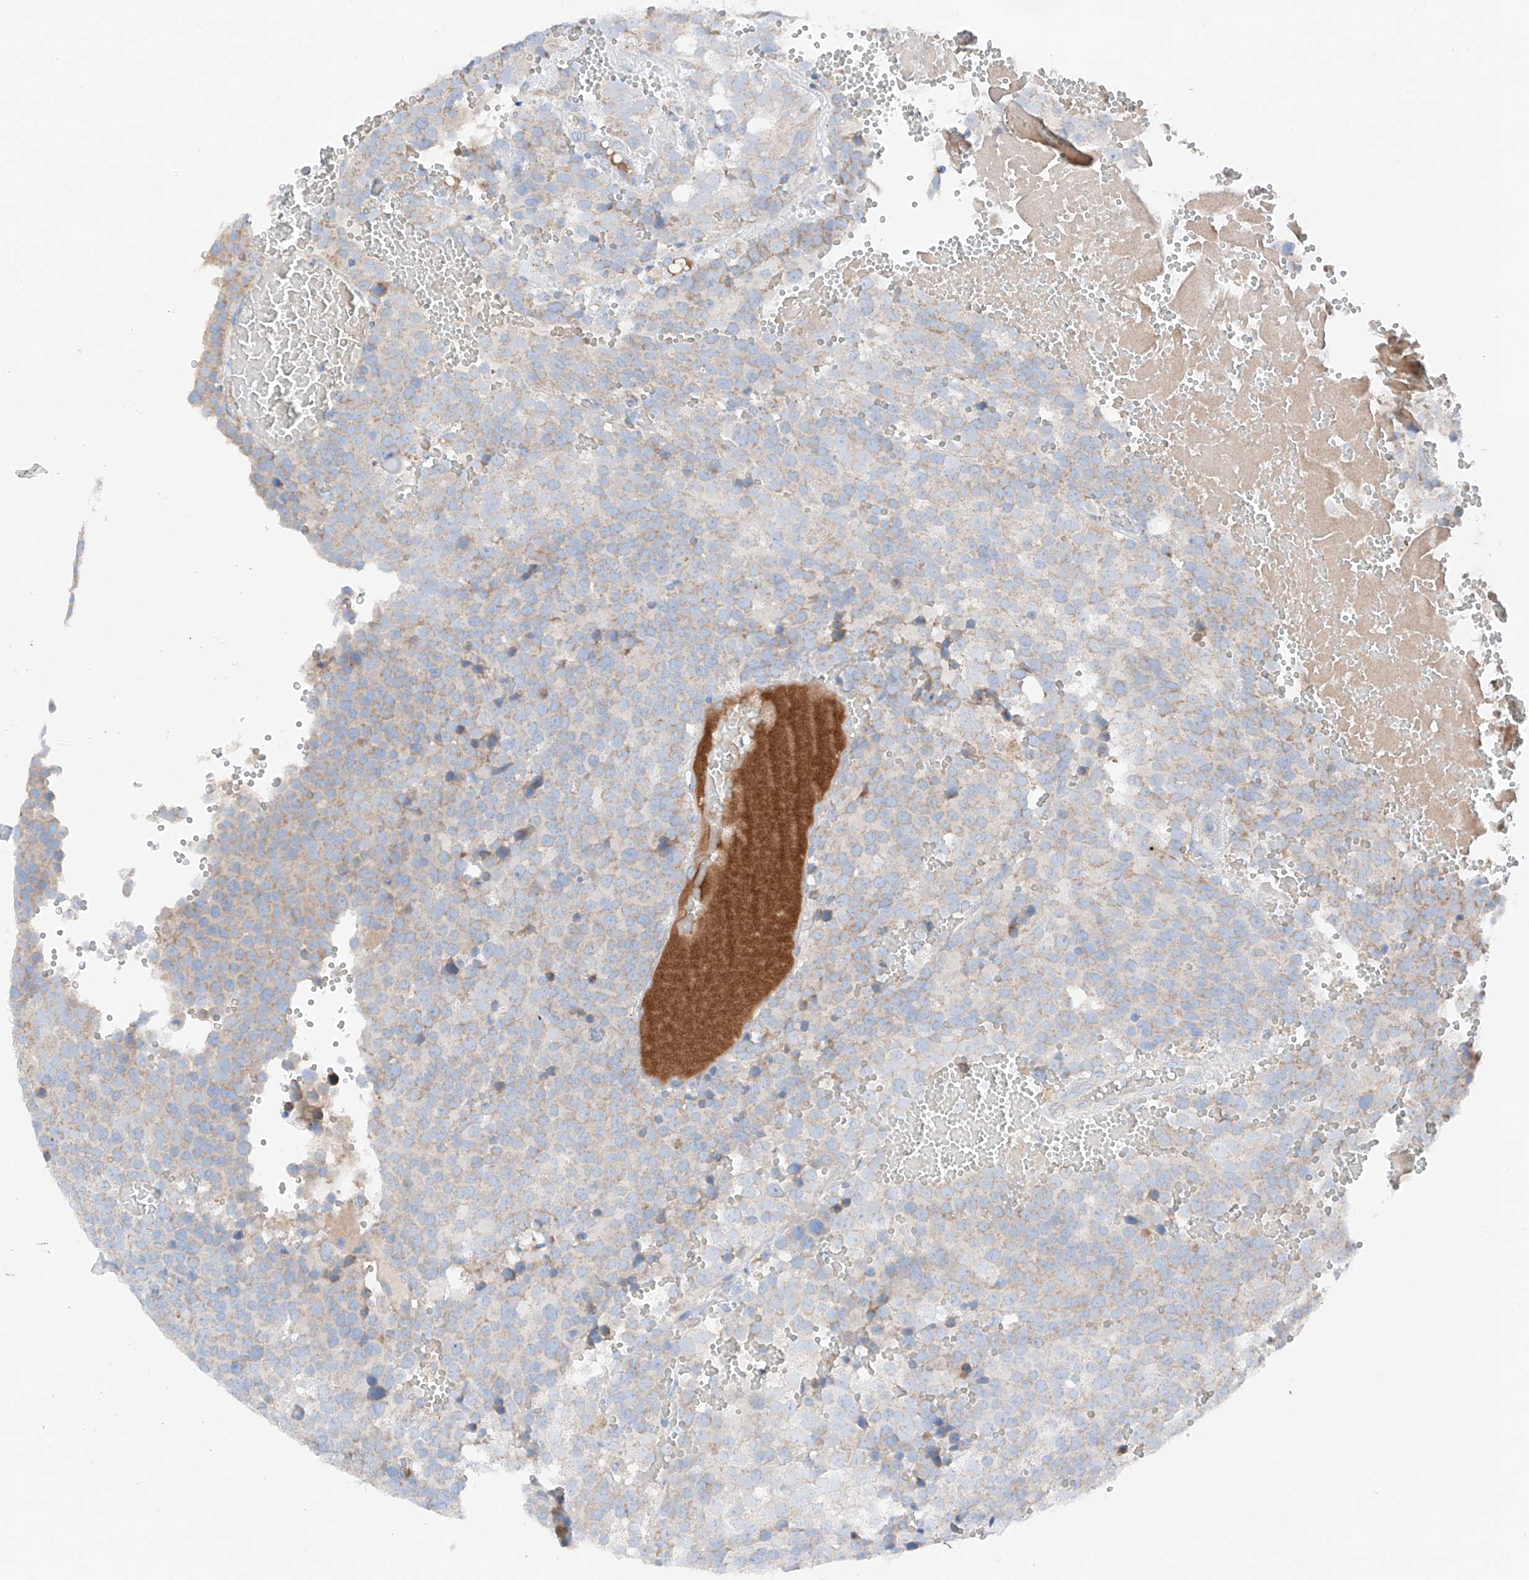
{"staining": {"intensity": "weak", "quantity": "<25%", "location": "cytoplasmic/membranous"}, "tissue": "testis cancer", "cell_type": "Tumor cells", "image_type": "cancer", "snomed": [{"axis": "morphology", "description": "Seminoma, NOS"}, {"axis": "topography", "description": "Testis"}], "caption": "High power microscopy image of an IHC image of testis cancer, revealing no significant expression in tumor cells.", "gene": "MRAP", "patient": {"sex": "male", "age": 71}}